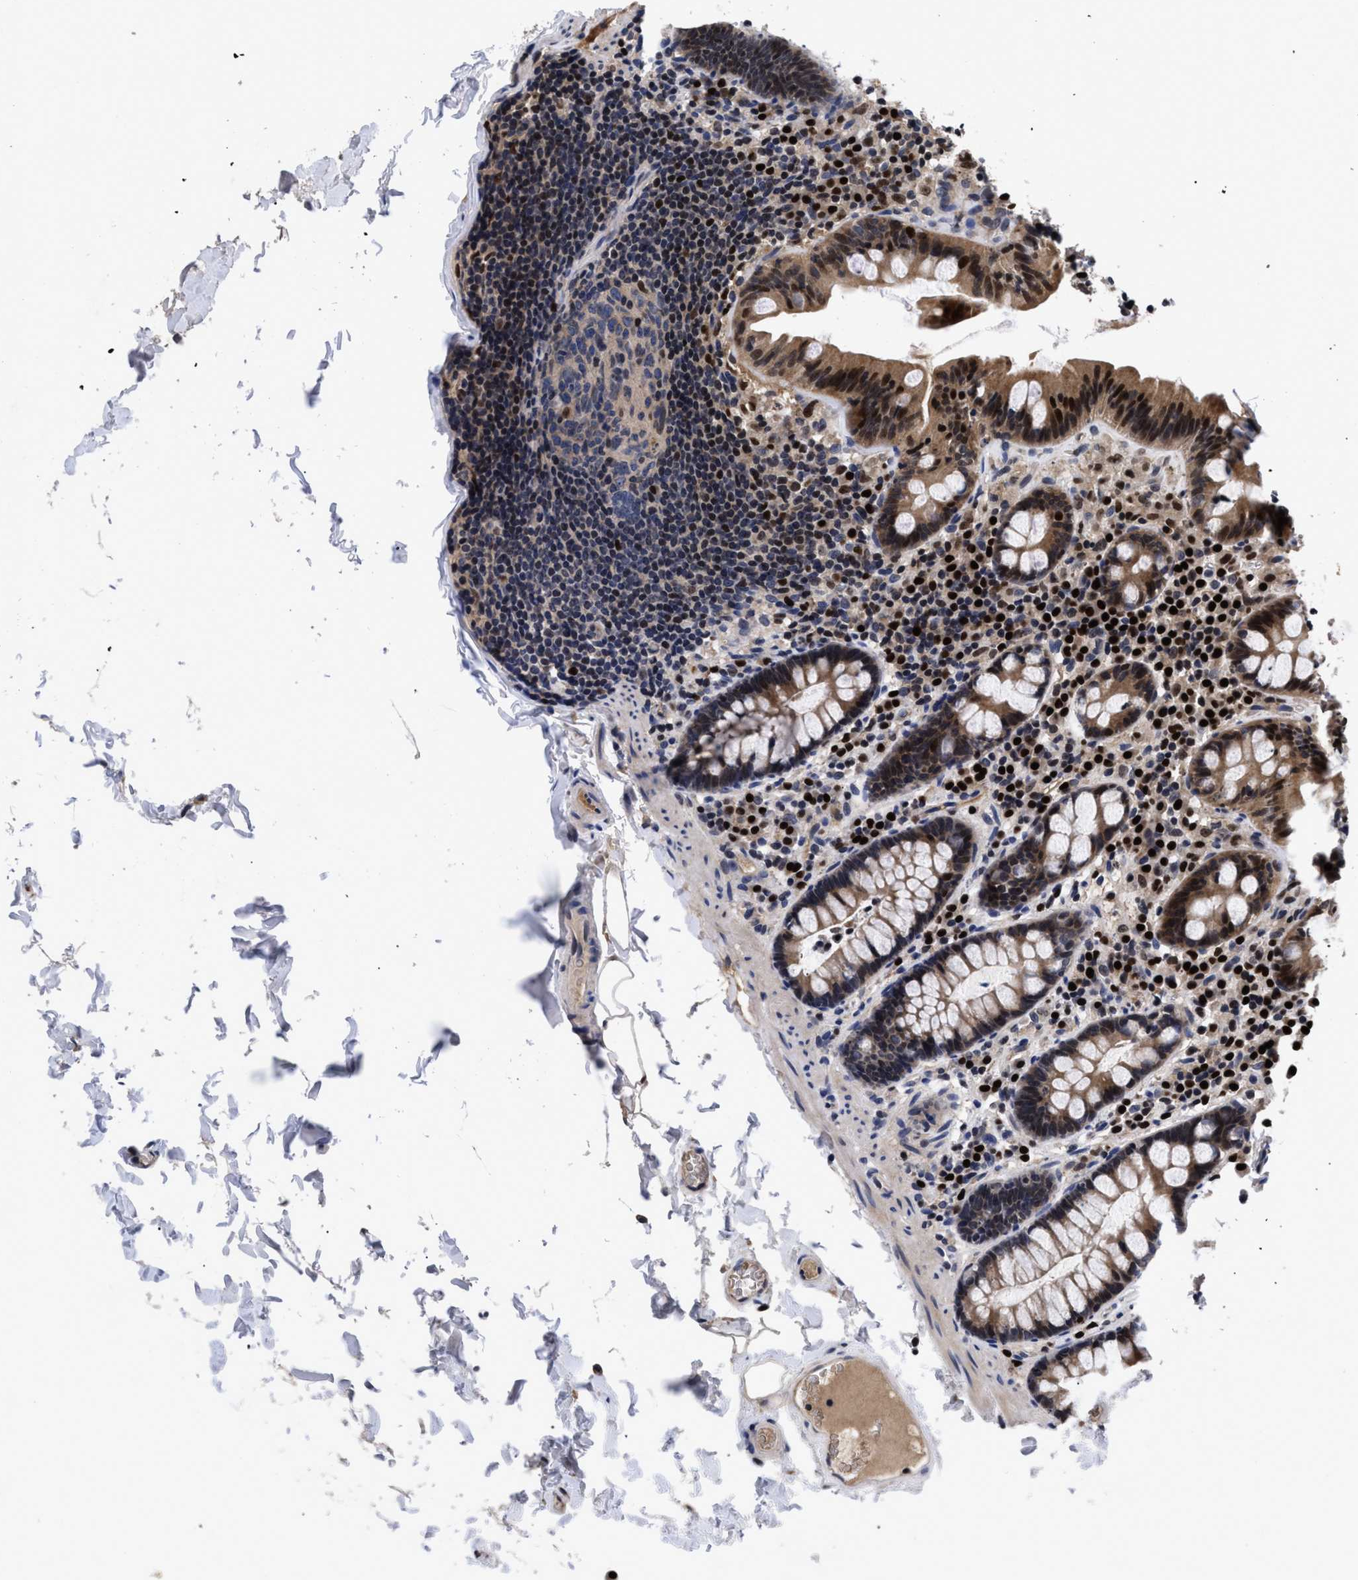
{"staining": {"intensity": "negative", "quantity": "none", "location": "none"}, "tissue": "colon", "cell_type": "Endothelial cells", "image_type": "normal", "snomed": [{"axis": "morphology", "description": "Normal tissue, NOS"}, {"axis": "topography", "description": "Colon"}], "caption": "IHC of normal human colon shows no staining in endothelial cells.", "gene": "FAM200A", "patient": {"sex": "female", "age": 80}}